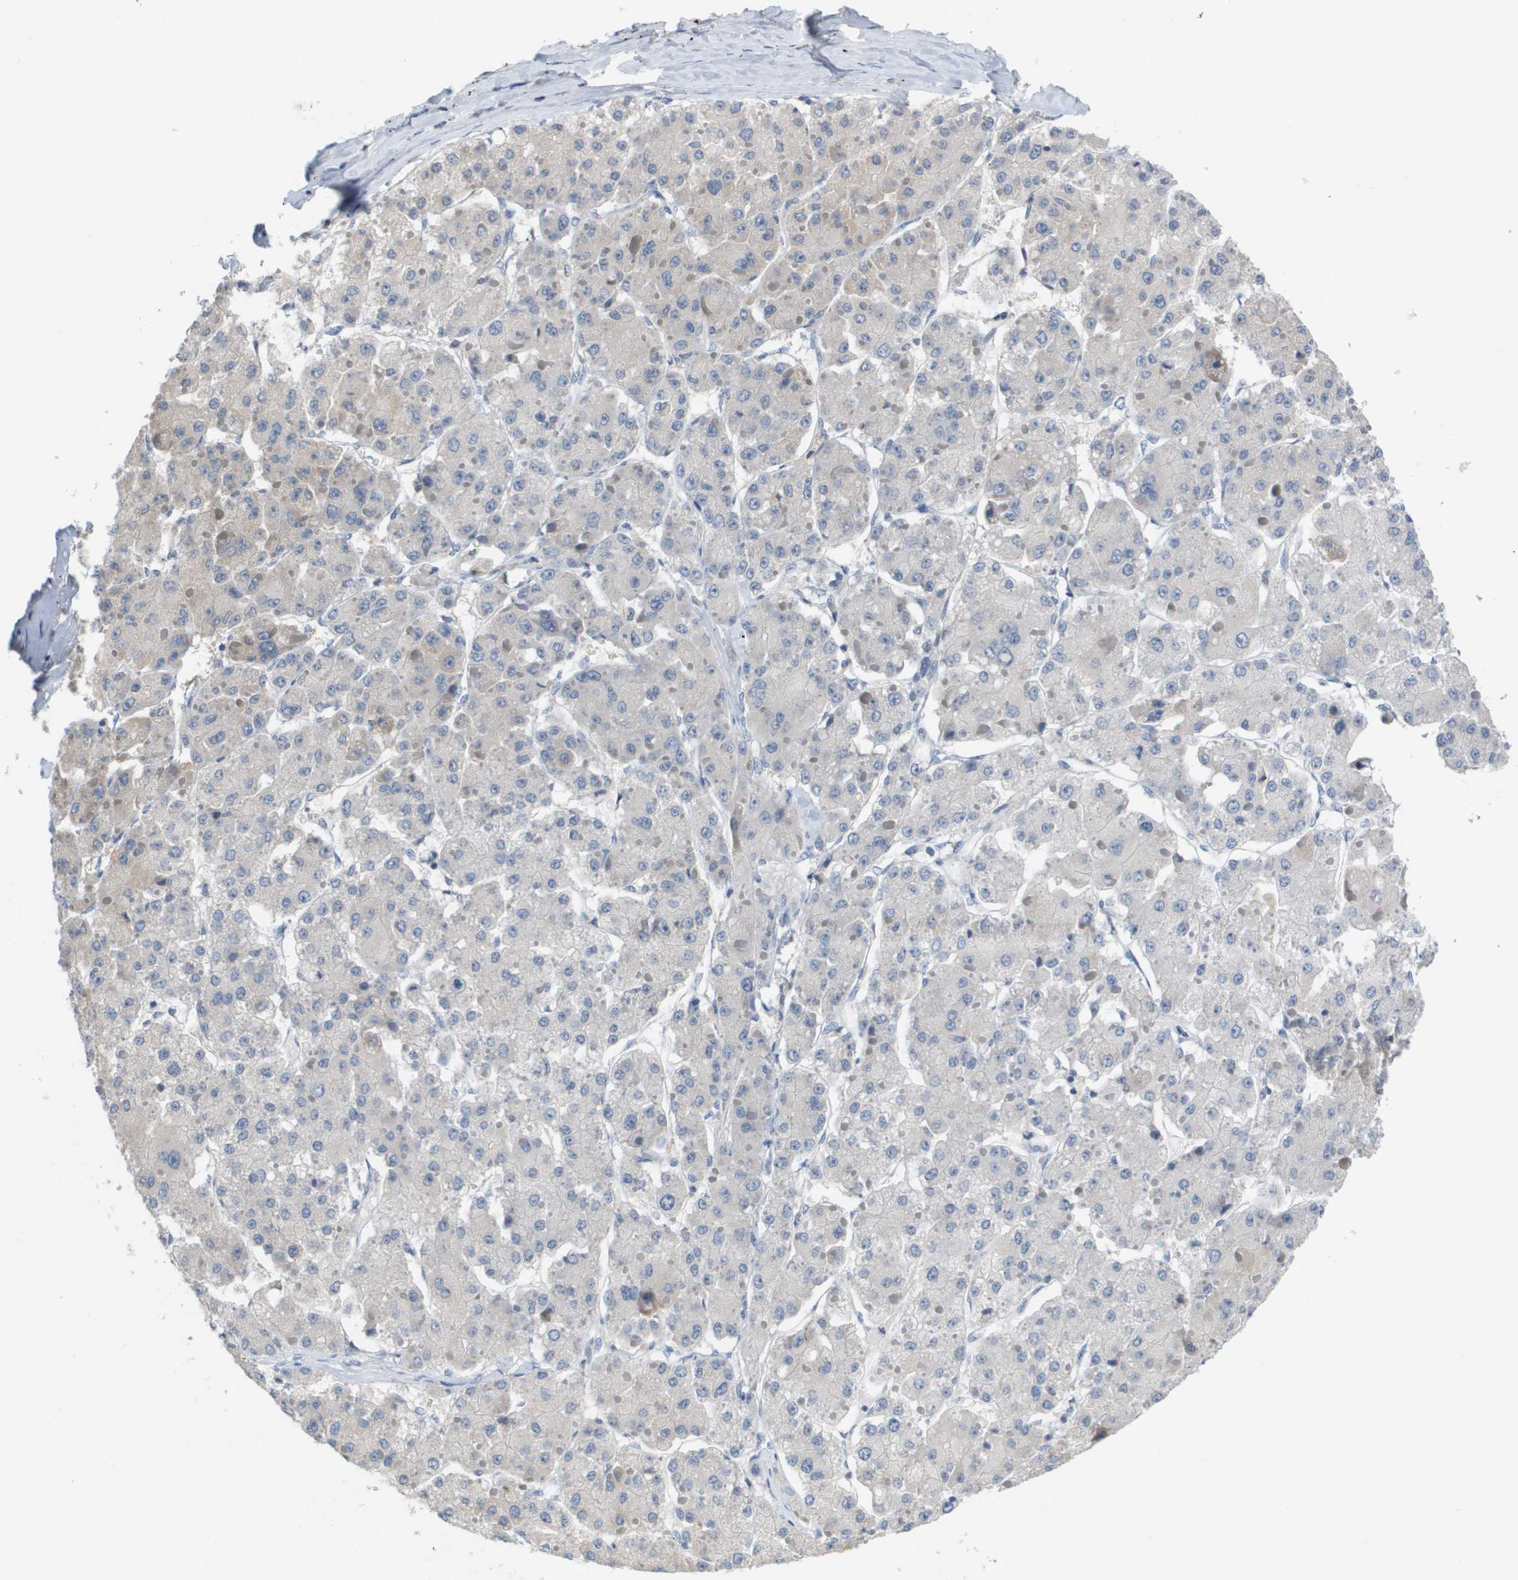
{"staining": {"intensity": "negative", "quantity": "none", "location": "none"}, "tissue": "liver cancer", "cell_type": "Tumor cells", "image_type": "cancer", "snomed": [{"axis": "morphology", "description": "Carcinoma, Hepatocellular, NOS"}, {"axis": "topography", "description": "Liver"}], "caption": "The histopathology image exhibits no staining of tumor cells in hepatocellular carcinoma (liver). Brightfield microscopy of immunohistochemistry (IHC) stained with DAB (3,3'-diaminobenzidine) (brown) and hematoxylin (blue), captured at high magnification.", "gene": "CAPN11", "patient": {"sex": "female", "age": 73}}